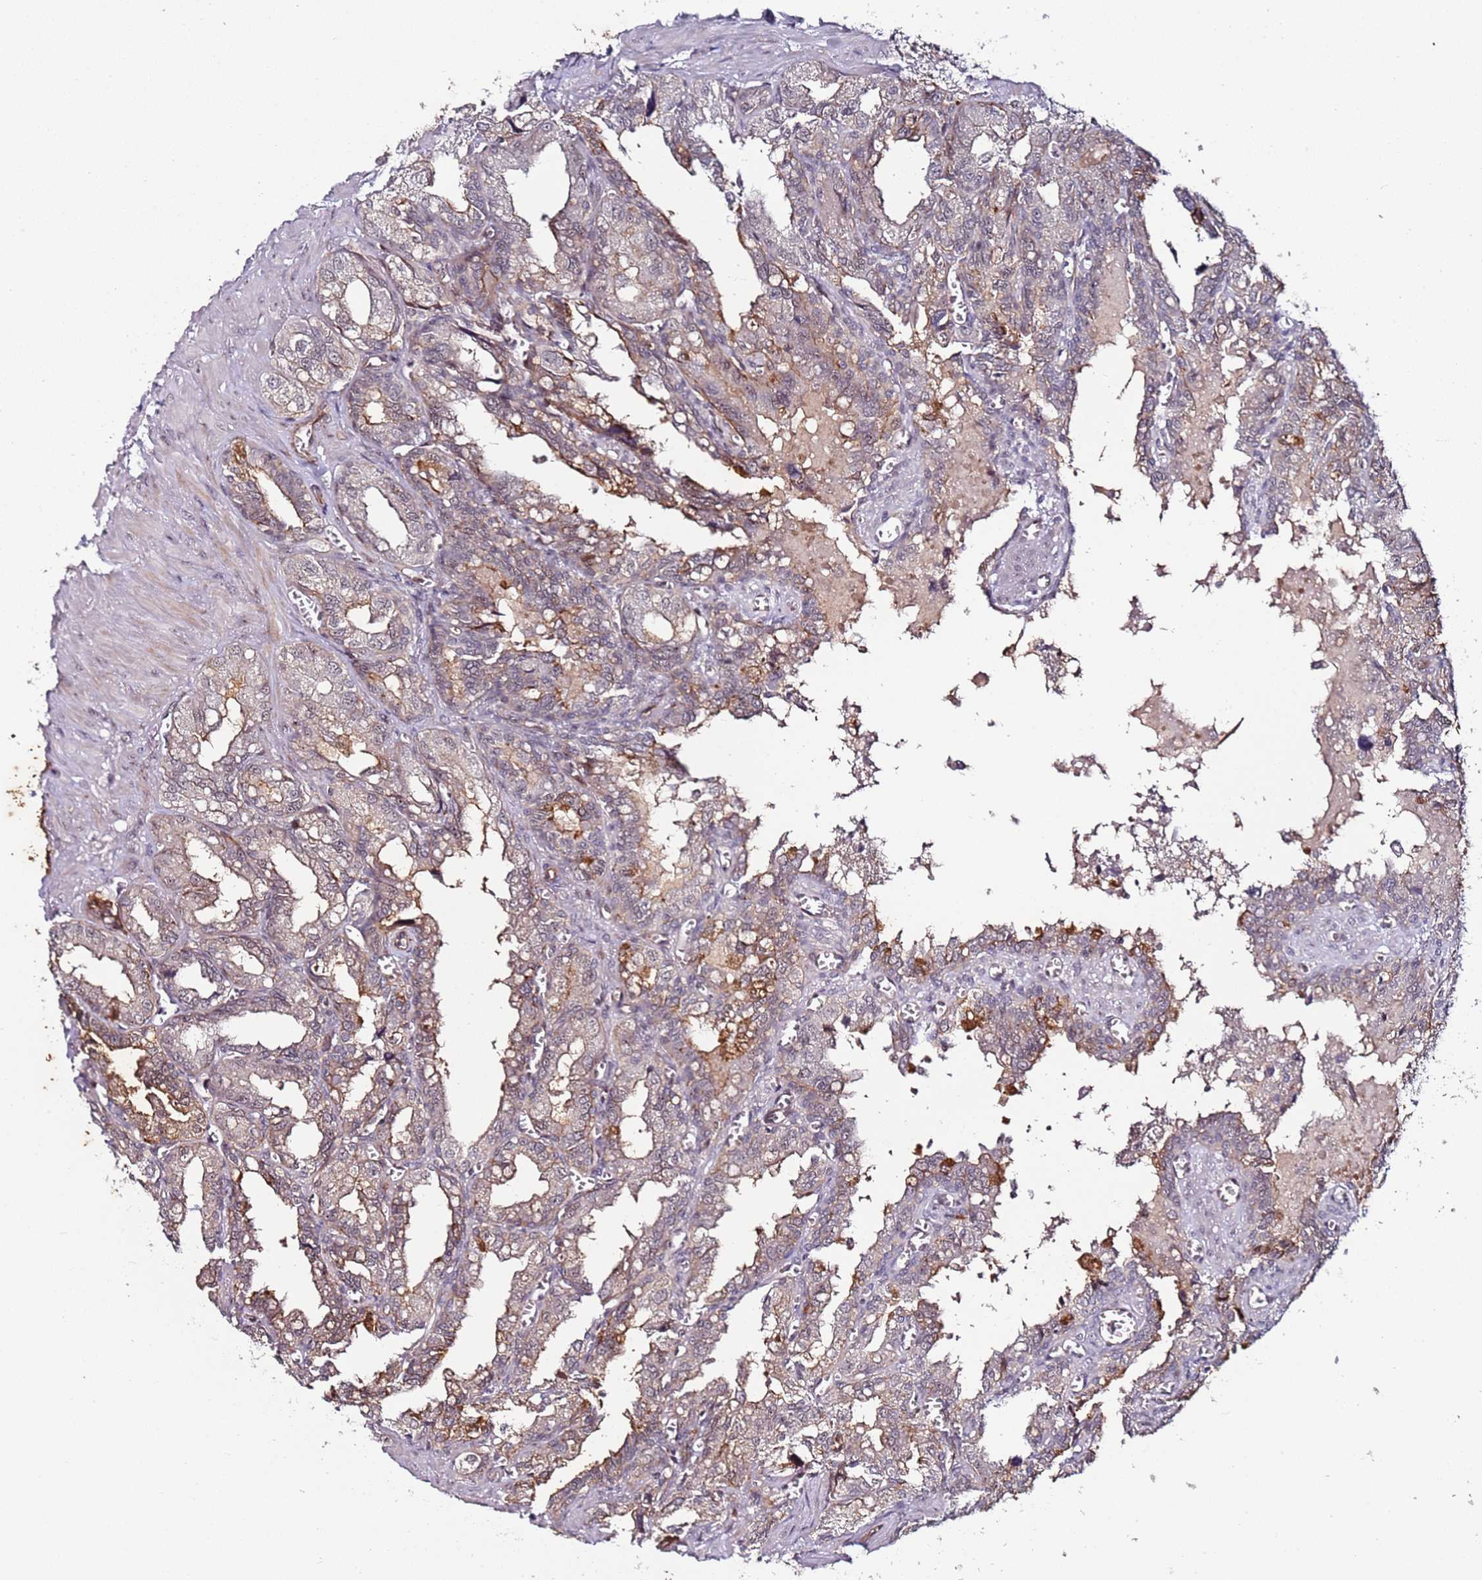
{"staining": {"intensity": "moderate", "quantity": "<25%", "location": "cytoplasmic/membranous"}, "tissue": "seminal vesicle", "cell_type": "Glandular cells", "image_type": "normal", "snomed": [{"axis": "morphology", "description": "Normal tissue, NOS"}, {"axis": "topography", "description": "Seminal veicle"}], "caption": "High-magnification brightfield microscopy of unremarkable seminal vesicle stained with DAB (brown) and counterstained with hematoxylin (blue). glandular cells exhibit moderate cytoplasmic/membranous staining is identified in approximately<25% of cells. (IHC, brightfield microscopy, high magnification).", "gene": "DUSP28", "patient": {"sex": "male", "age": 67}}